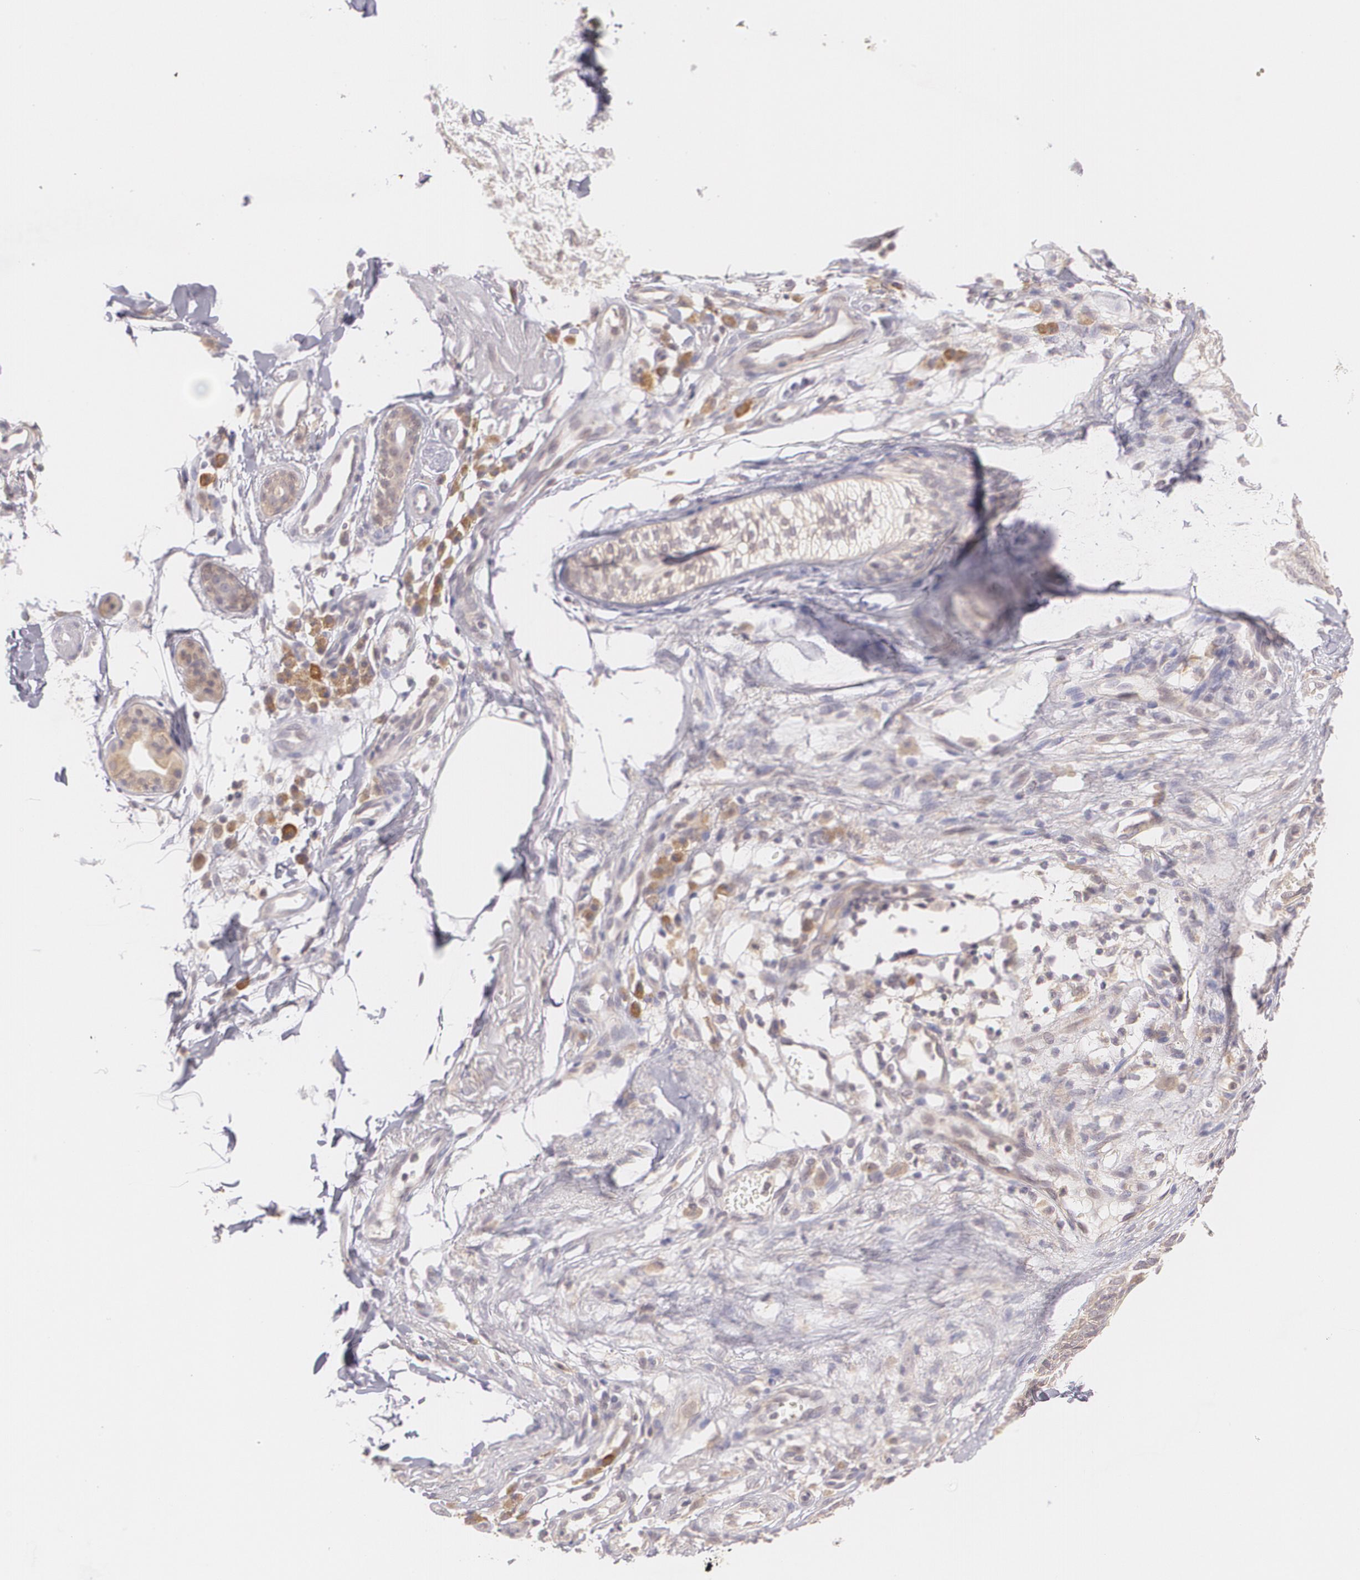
{"staining": {"intensity": "weak", "quantity": ">75%", "location": "cytoplasmic/membranous"}, "tissue": "skin cancer", "cell_type": "Tumor cells", "image_type": "cancer", "snomed": [{"axis": "morphology", "description": "Basal cell carcinoma"}, {"axis": "topography", "description": "Skin"}], "caption": "This is a micrograph of immunohistochemistry staining of basal cell carcinoma (skin), which shows weak expression in the cytoplasmic/membranous of tumor cells.", "gene": "CCL17", "patient": {"sex": "male", "age": 74}}